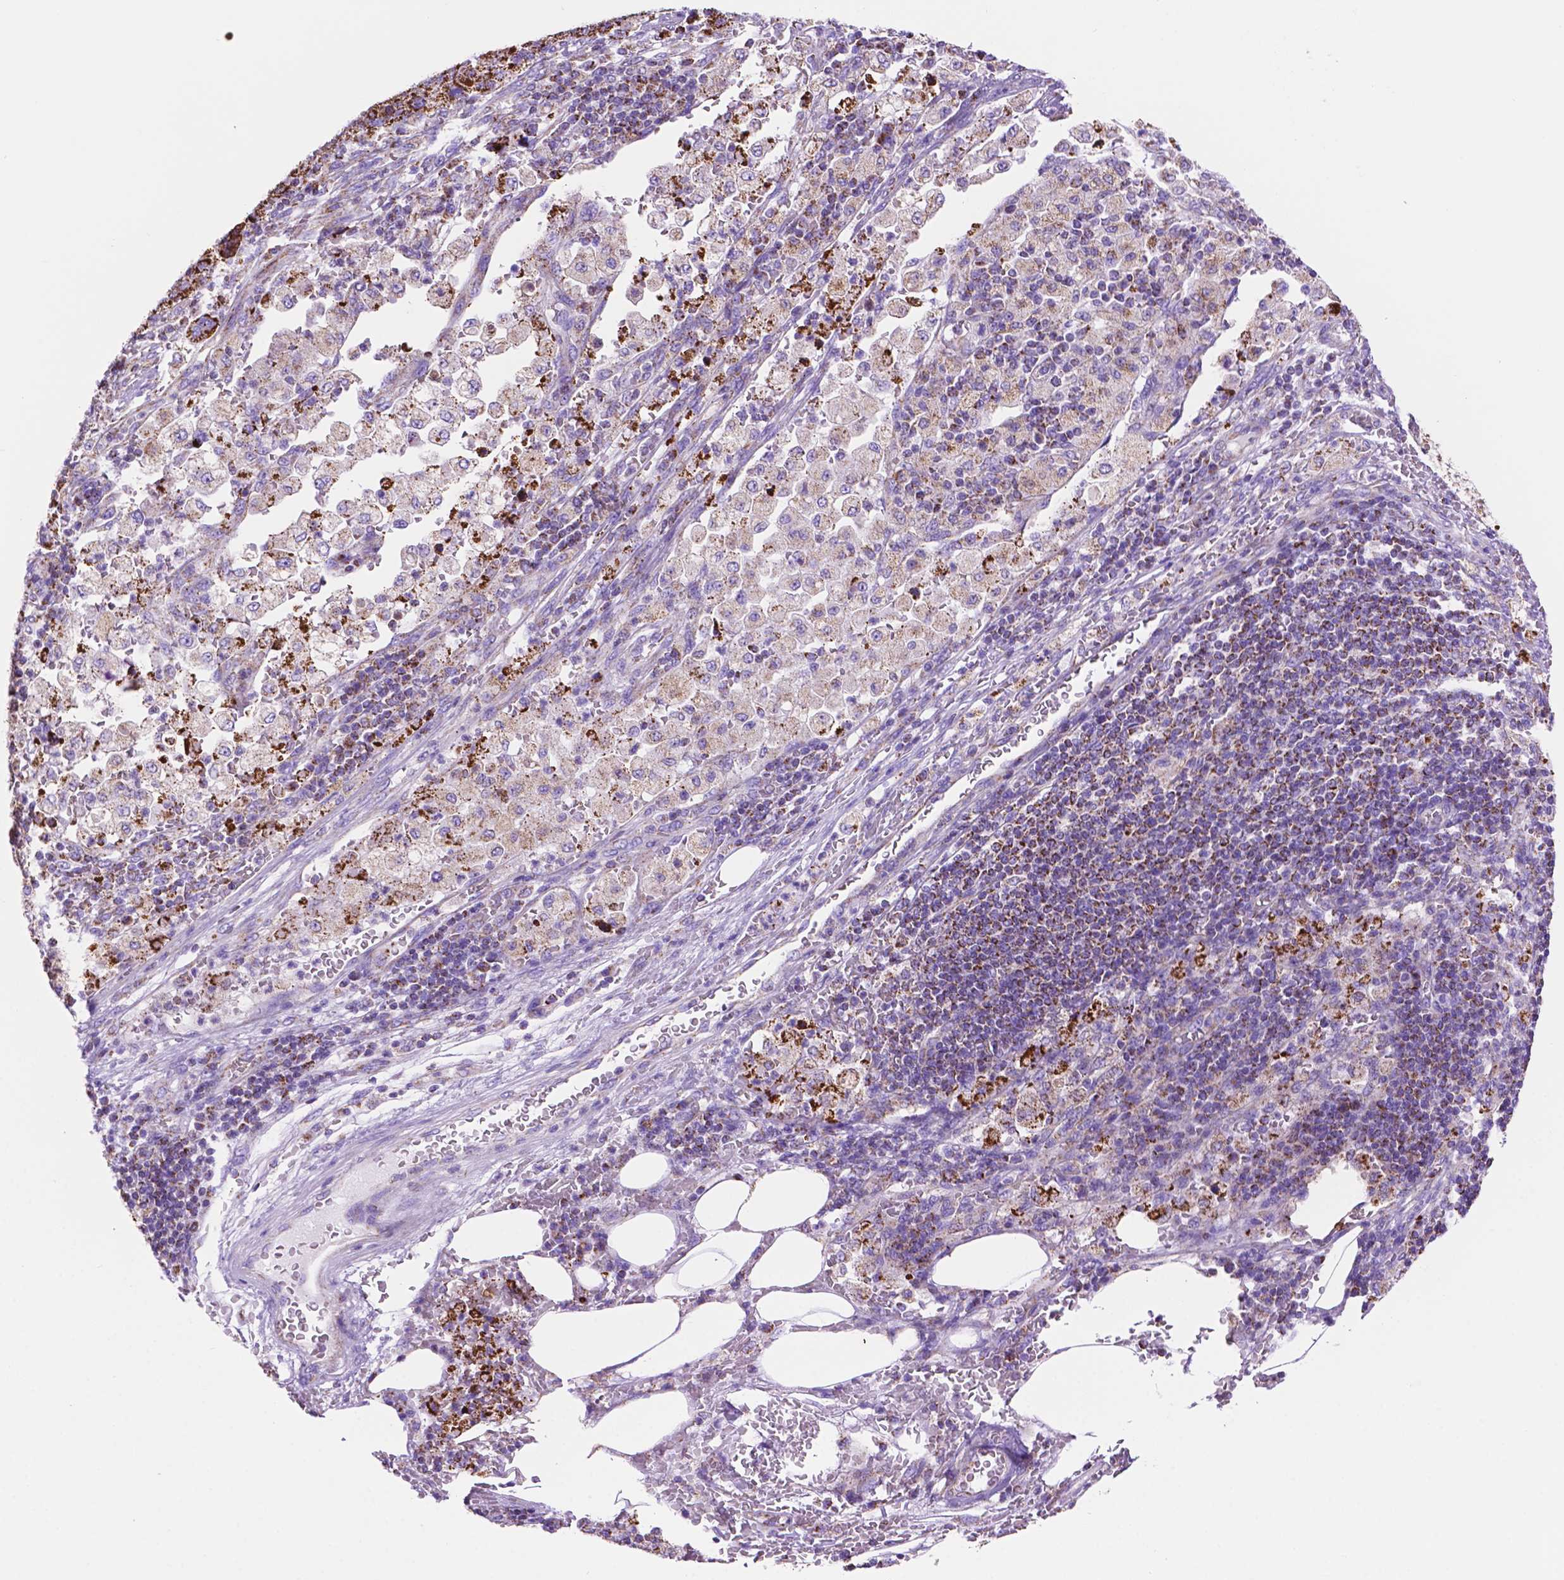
{"staining": {"intensity": "strong", "quantity": ">75%", "location": "cytoplasmic/membranous"}, "tissue": "pancreatic cancer", "cell_type": "Tumor cells", "image_type": "cancer", "snomed": [{"axis": "morphology", "description": "Adenocarcinoma, NOS"}, {"axis": "topography", "description": "Pancreas"}], "caption": "Protein expression analysis of adenocarcinoma (pancreatic) demonstrates strong cytoplasmic/membranous expression in about >75% of tumor cells. (Stains: DAB (3,3'-diaminobenzidine) in brown, nuclei in blue, Microscopy: brightfield microscopy at high magnification).", "gene": "GDPD5", "patient": {"sex": "female", "age": 61}}